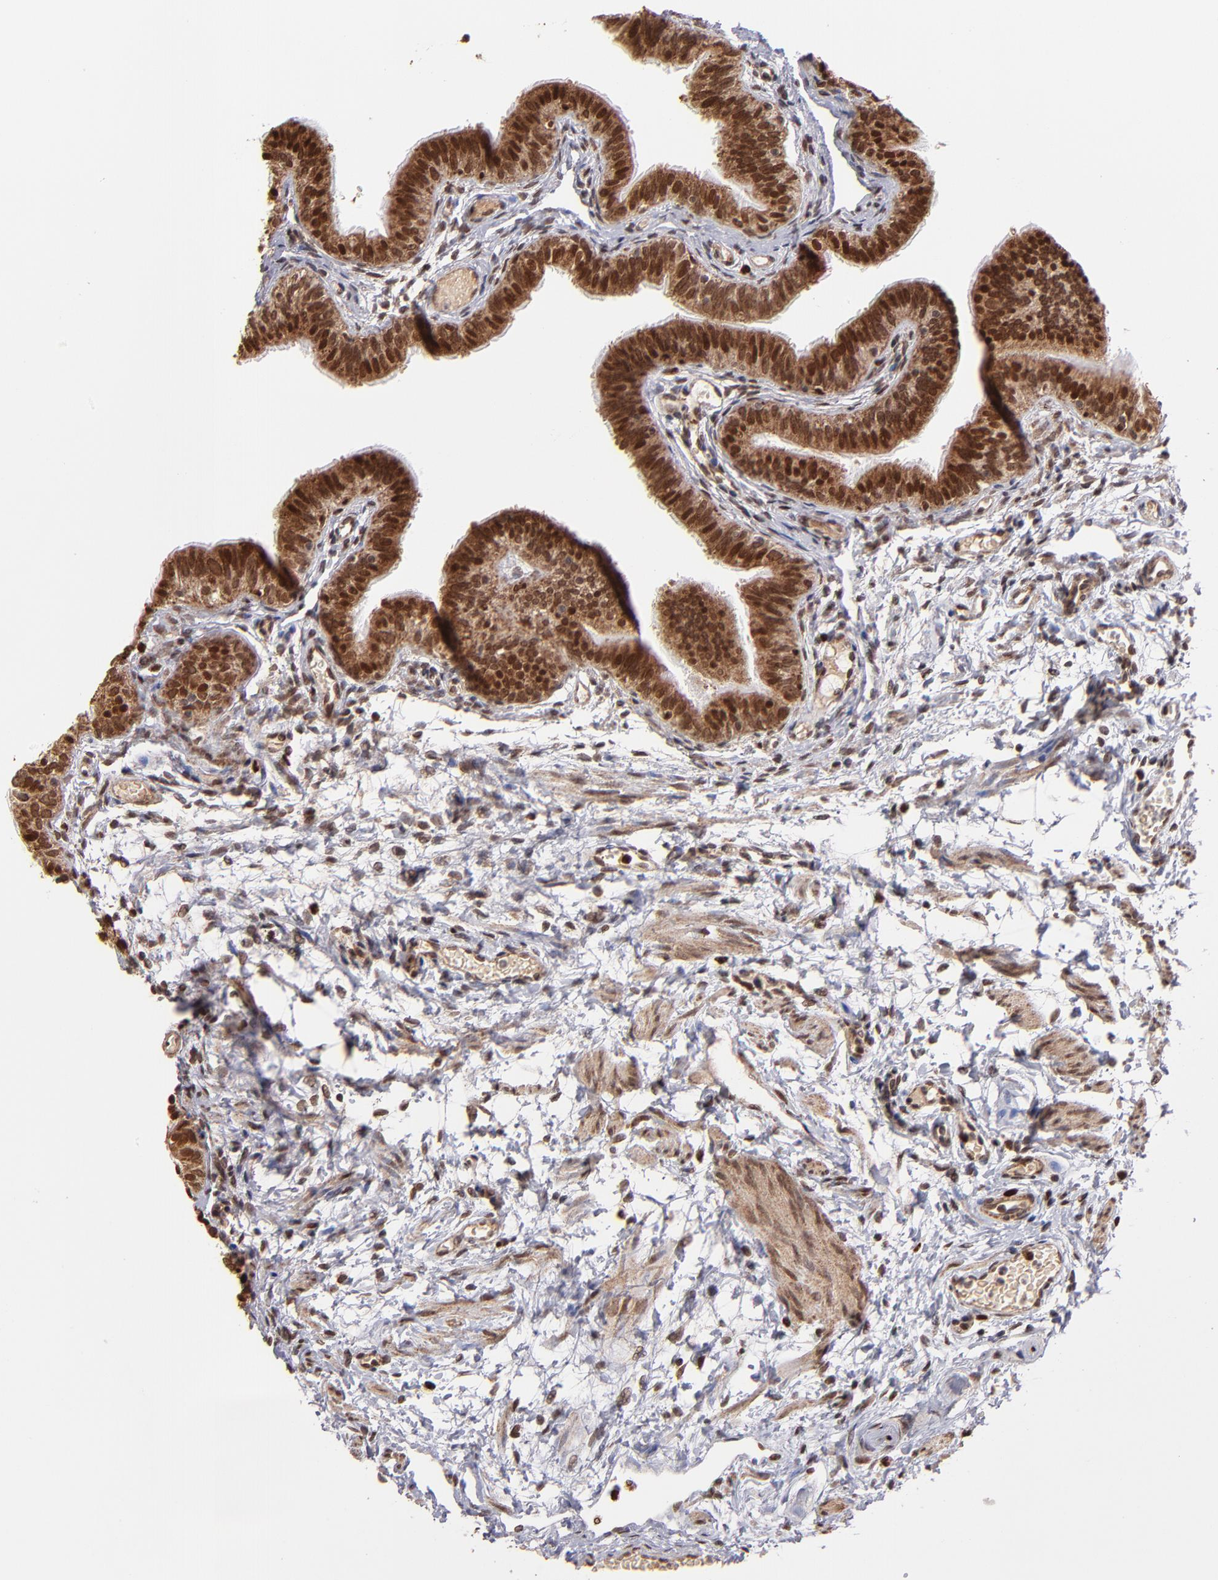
{"staining": {"intensity": "strong", "quantity": ">75%", "location": "cytoplasmic/membranous,nuclear"}, "tissue": "fallopian tube", "cell_type": "Glandular cells", "image_type": "normal", "snomed": [{"axis": "morphology", "description": "Normal tissue, NOS"}, {"axis": "morphology", "description": "Dermoid, NOS"}, {"axis": "topography", "description": "Fallopian tube"}], "caption": "Immunohistochemistry staining of normal fallopian tube, which exhibits high levels of strong cytoplasmic/membranous,nuclear staining in approximately >75% of glandular cells indicating strong cytoplasmic/membranous,nuclear protein staining. The staining was performed using DAB (brown) for protein detection and nuclei were counterstained in hematoxylin (blue).", "gene": "TOP1MT", "patient": {"sex": "female", "age": 33}}